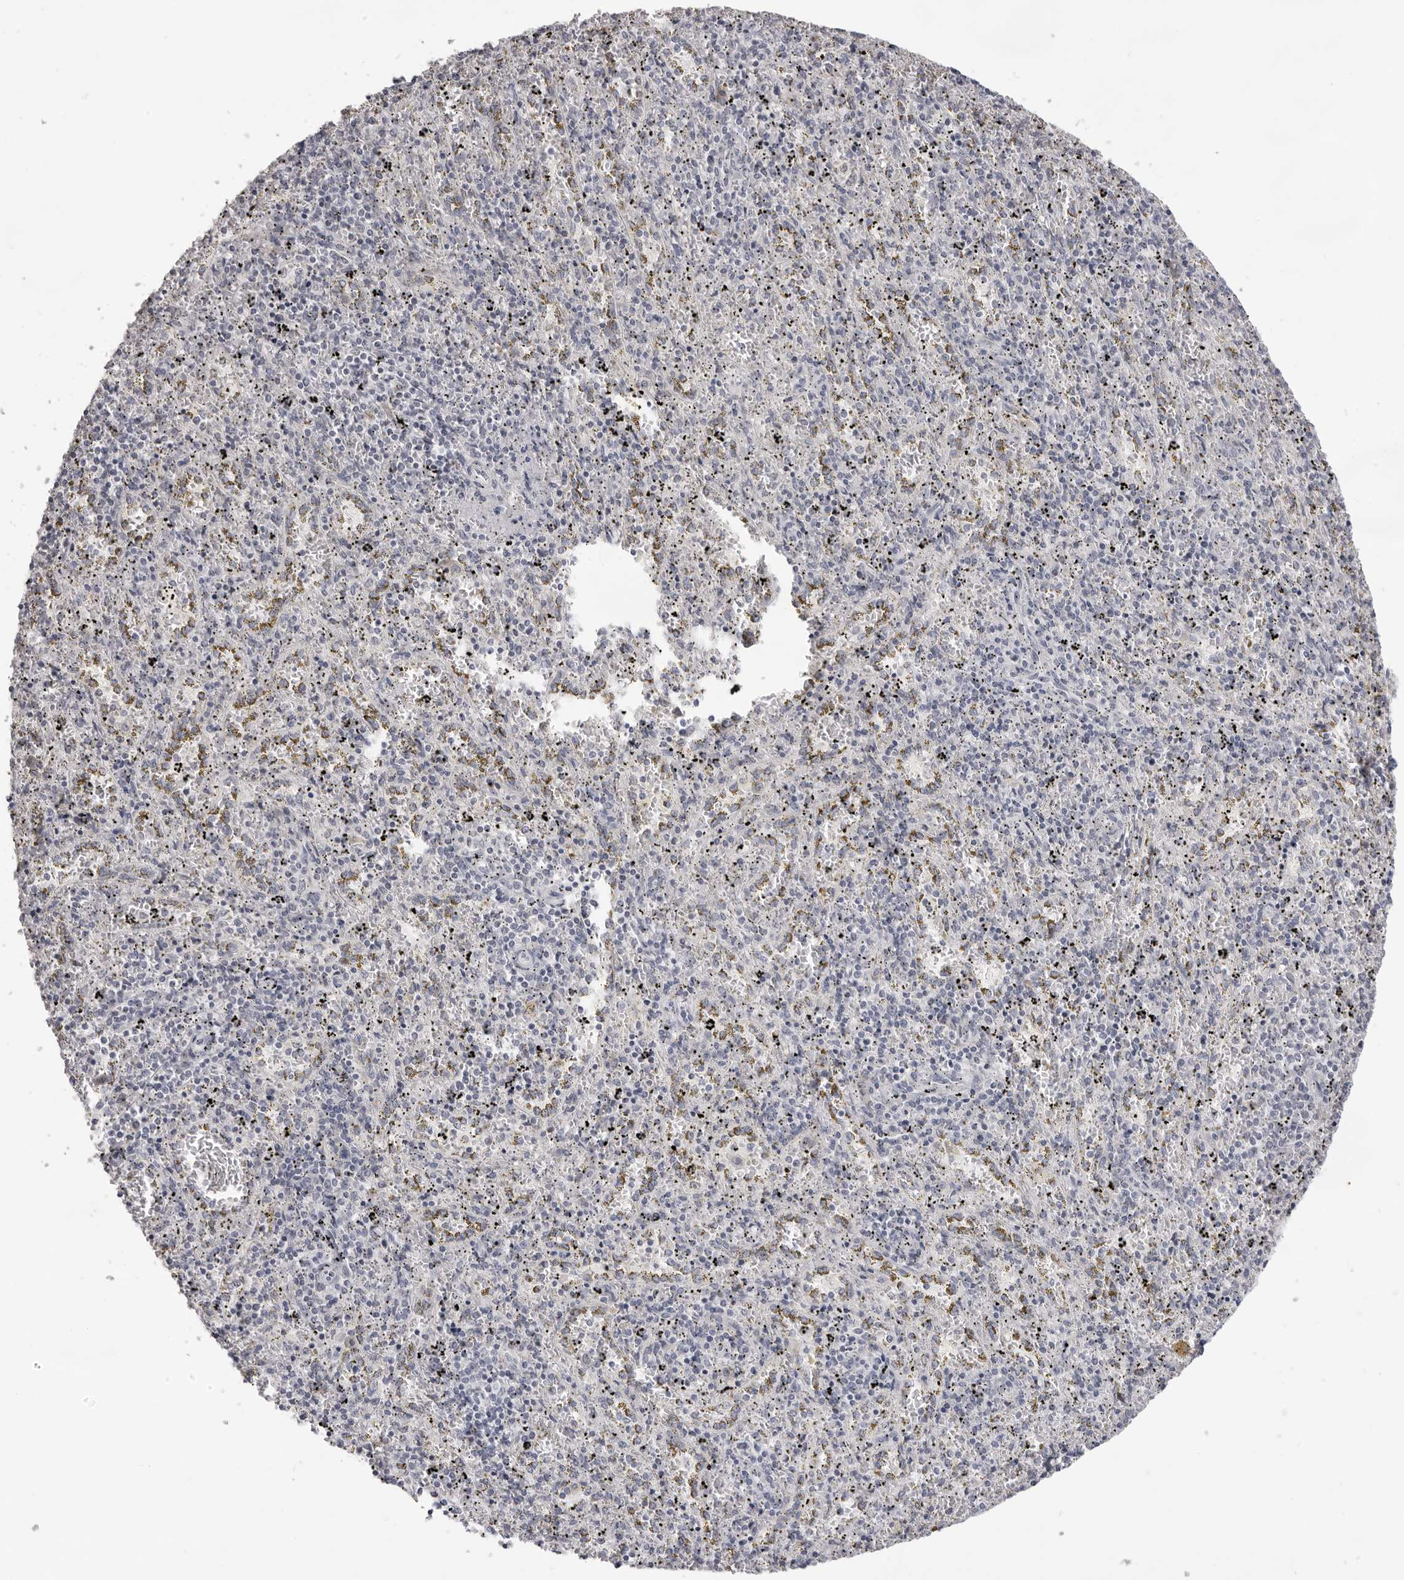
{"staining": {"intensity": "negative", "quantity": "none", "location": "none"}, "tissue": "spleen", "cell_type": "Cells in red pulp", "image_type": "normal", "snomed": [{"axis": "morphology", "description": "Normal tissue, NOS"}, {"axis": "topography", "description": "Spleen"}], "caption": "Spleen stained for a protein using immunohistochemistry (IHC) displays no expression cells in red pulp.", "gene": "ACP6", "patient": {"sex": "male", "age": 11}}